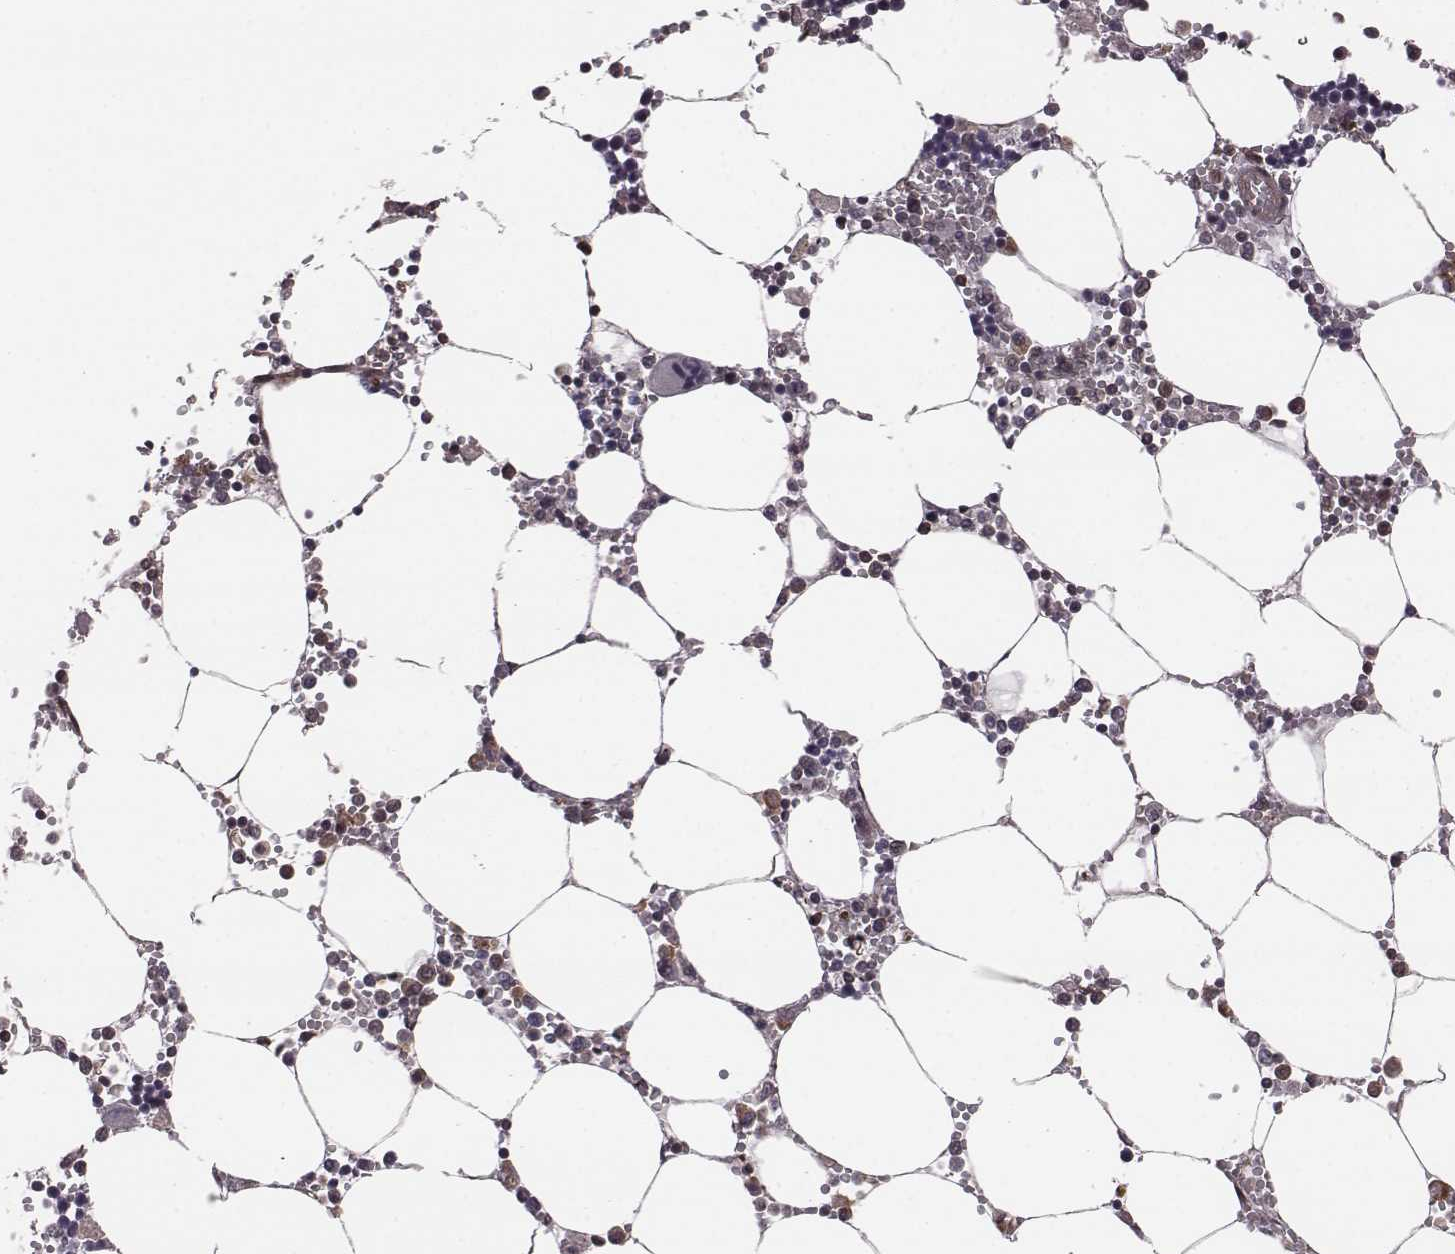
{"staining": {"intensity": "moderate", "quantity": "<25%", "location": "cytoplasmic/membranous,nuclear"}, "tissue": "bone marrow", "cell_type": "Hematopoietic cells", "image_type": "normal", "snomed": [{"axis": "morphology", "description": "Normal tissue, NOS"}, {"axis": "topography", "description": "Bone marrow"}], "caption": "This image reveals immunohistochemistry (IHC) staining of unremarkable human bone marrow, with low moderate cytoplasmic/membranous,nuclear positivity in approximately <25% of hematopoietic cells.", "gene": "RPL3", "patient": {"sex": "male", "age": 54}}